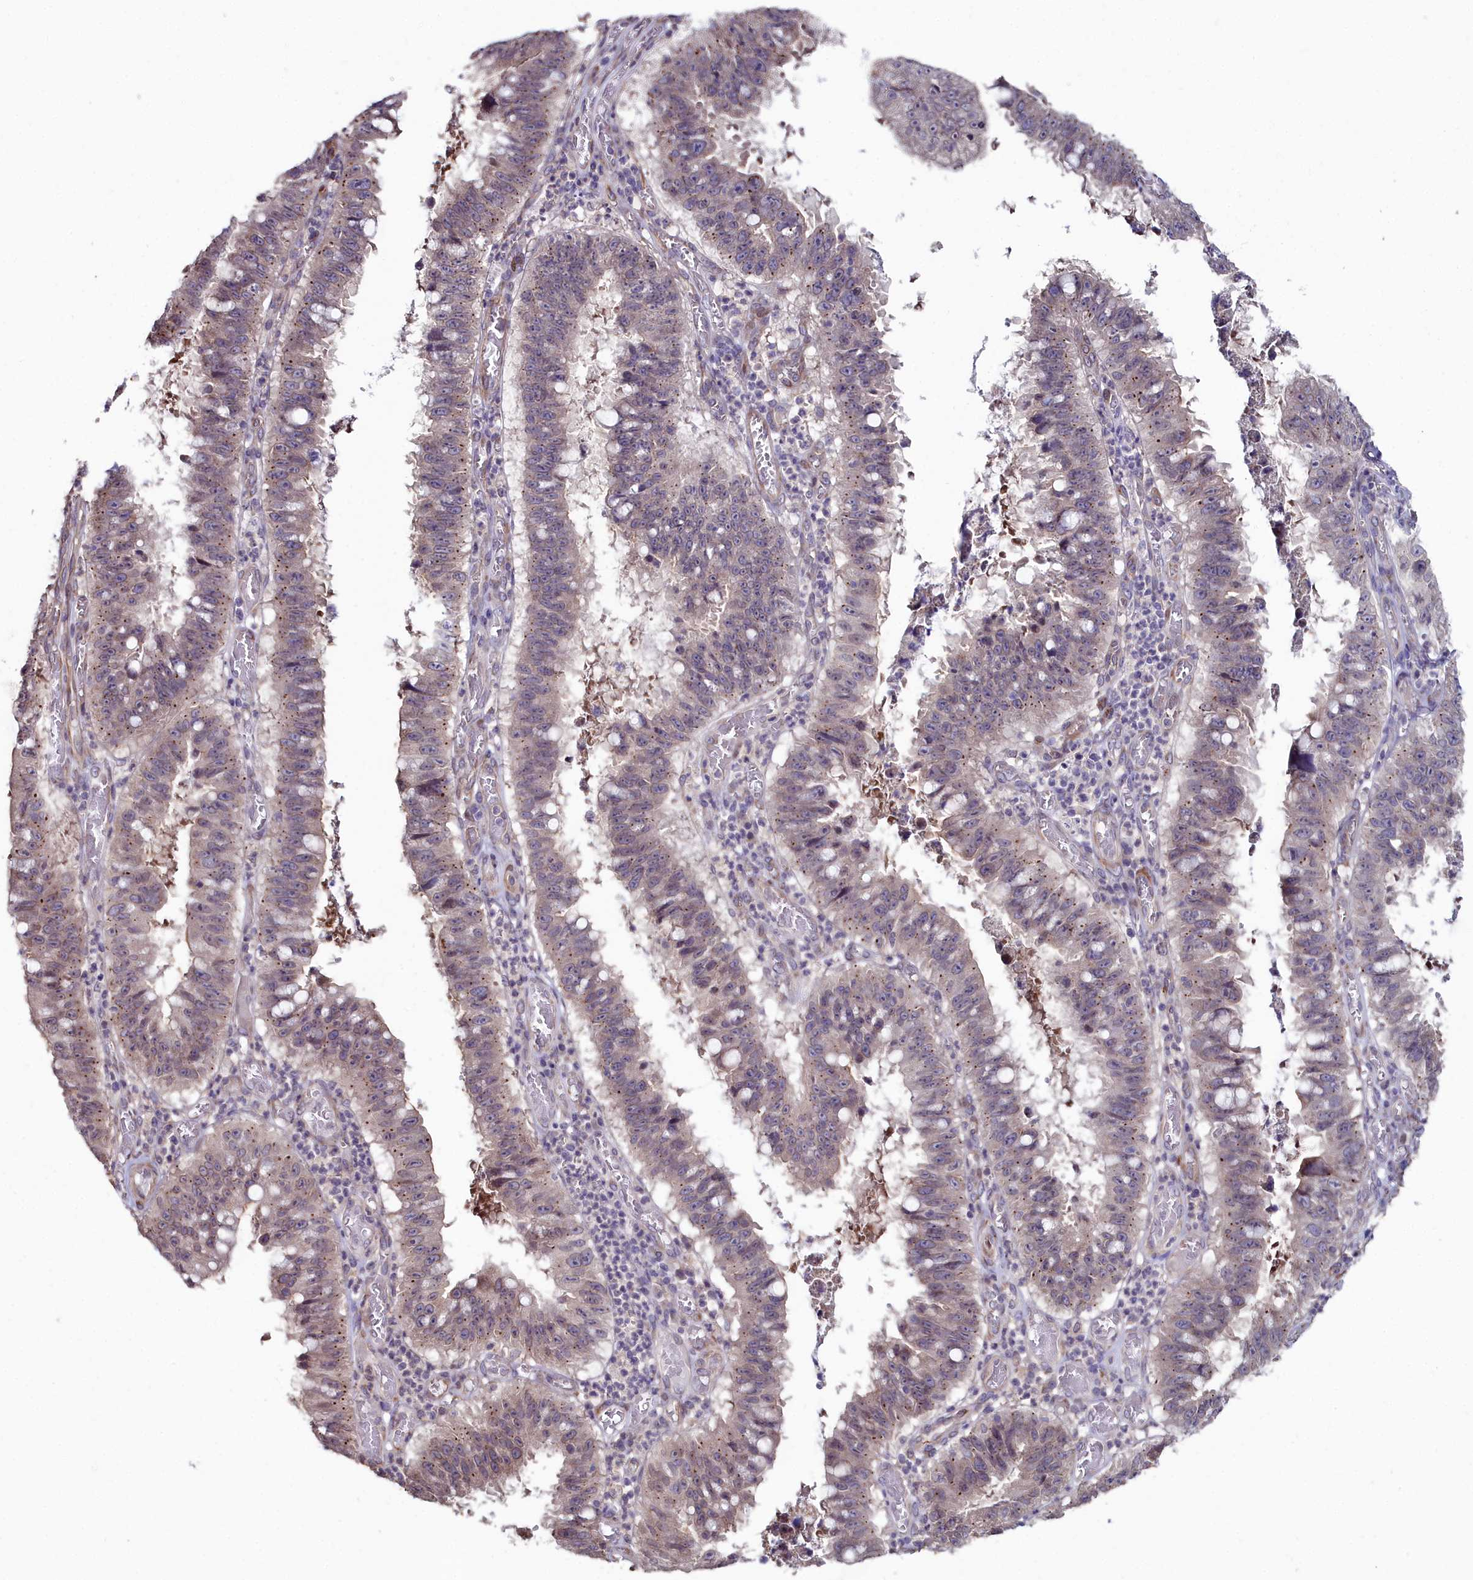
{"staining": {"intensity": "weak", "quantity": "25%-75%", "location": "cytoplasmic/membranous"}, "tissue": "stomach cancer", "cell_type": "Tumor cells", "image_type": "cancer", "snomed": [{"axis": "morphology", "description": "Adenocarcinoma, NOS"}, {"axis": "topography", "description": "Stomach"}], "caption": "Protein staining by IHC displays weak cytoplasmic/membranous expression in about 25%-75% of tumor cells in stomach cancer. The staining was performed using DAB to visualize the protein expression in brown, while the nuclei were stained in blue with hematoxylin (Magnification: 20x).", "gene": "C4orf19", "patient": {"sex": "male", "age": 59}}